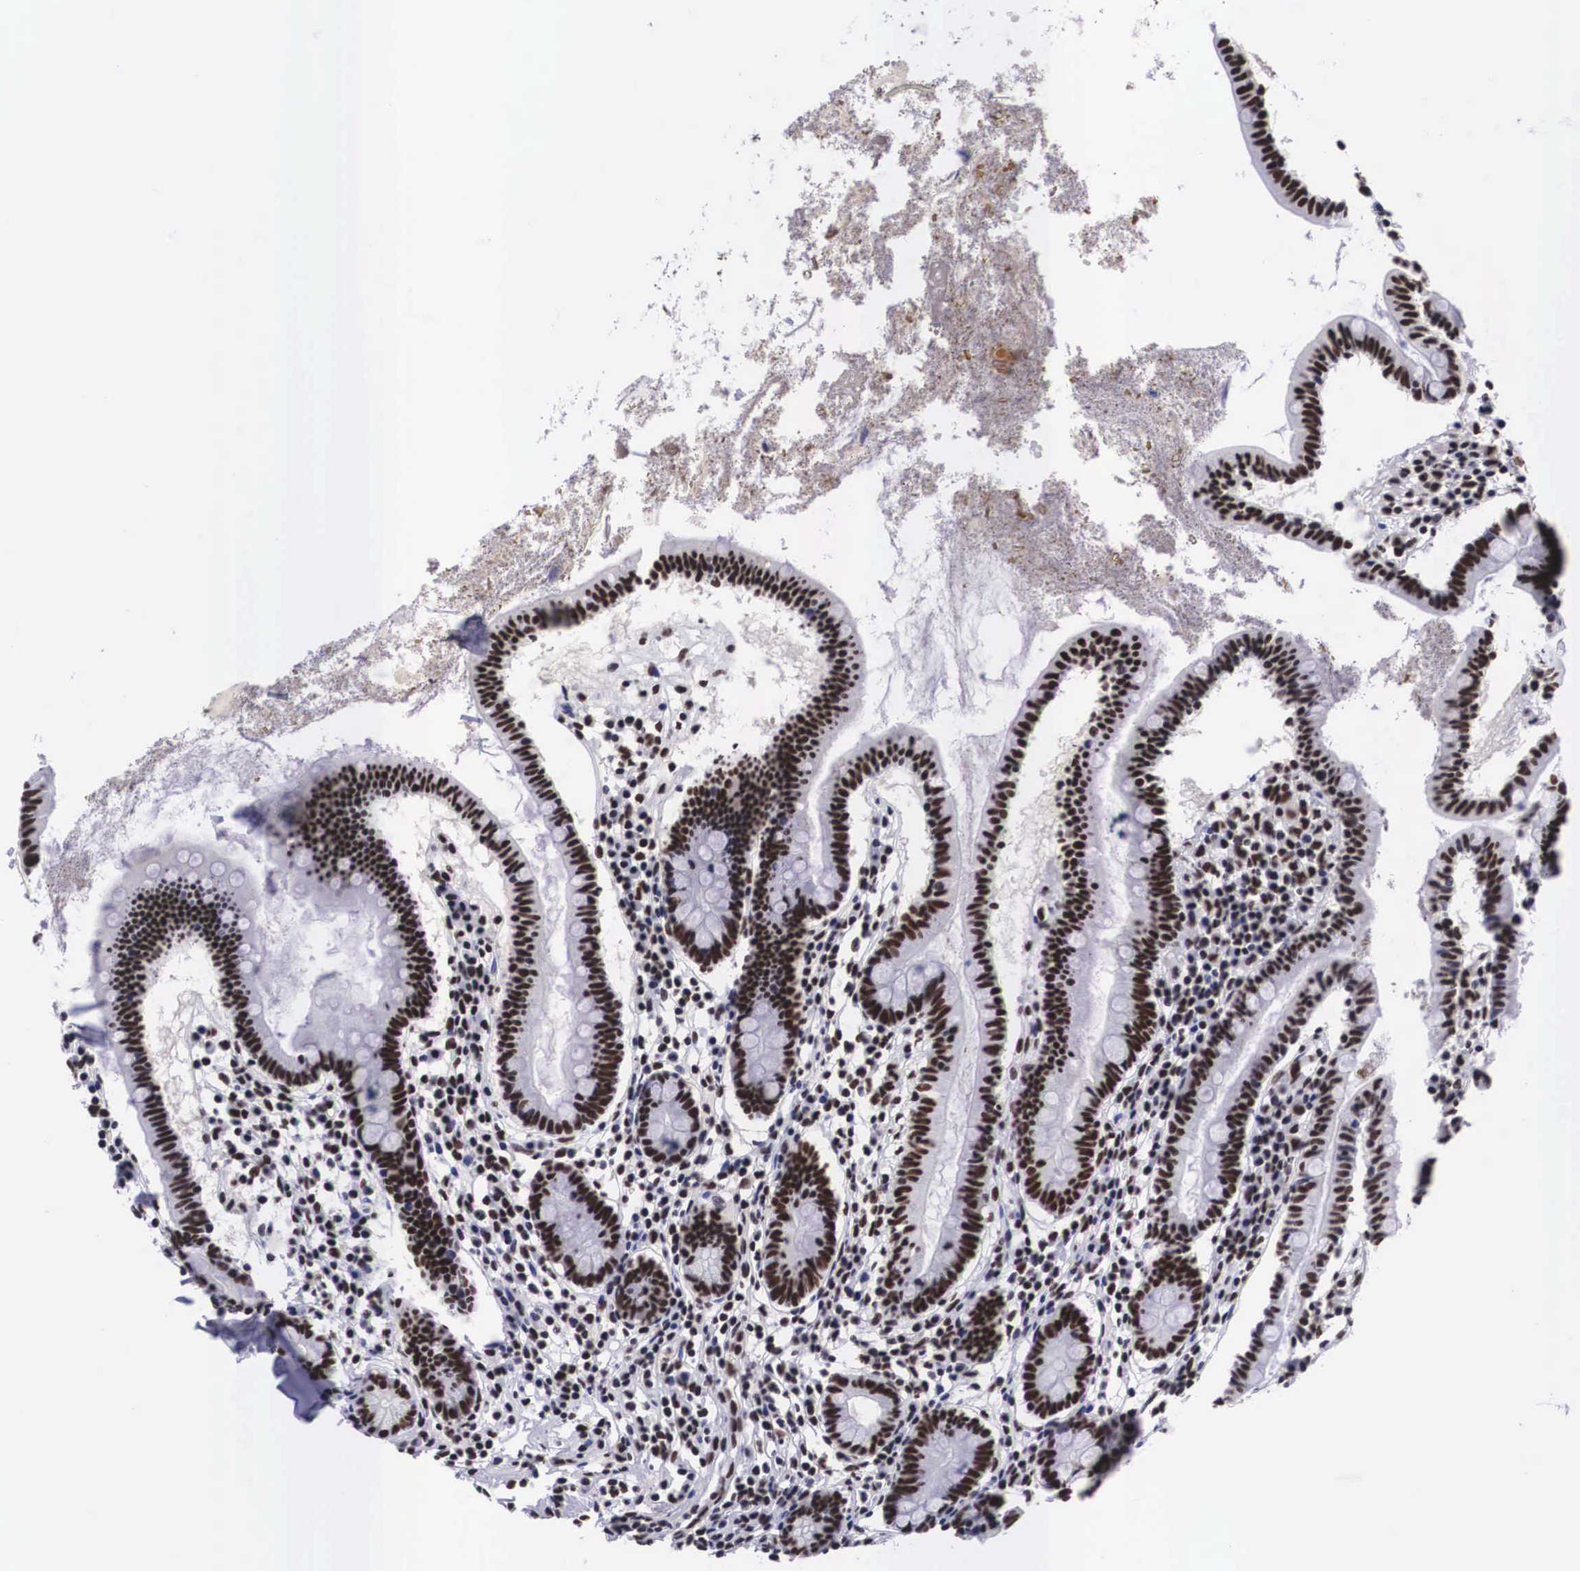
{"staining": {"intensity": "strong", "quantity": ">75%", "location": "nuclear"}, "tissue": "small intestine", "cell_type": "Glandular cells", "image_type": "normal", "snomed": [{"axis": "morphology", "description": "Normal tissue, NOS"}, {"axis": "topography", "description": "Small intestine"}], "caption": "An image of small intestine stained for a protein displays strong nuclear brown staining in glandular cells. (DAB = brown stain, brightfield microscopy at high magnification).", "gene": "SF3A1", "patient": {"sex": "female", "age": 37}}